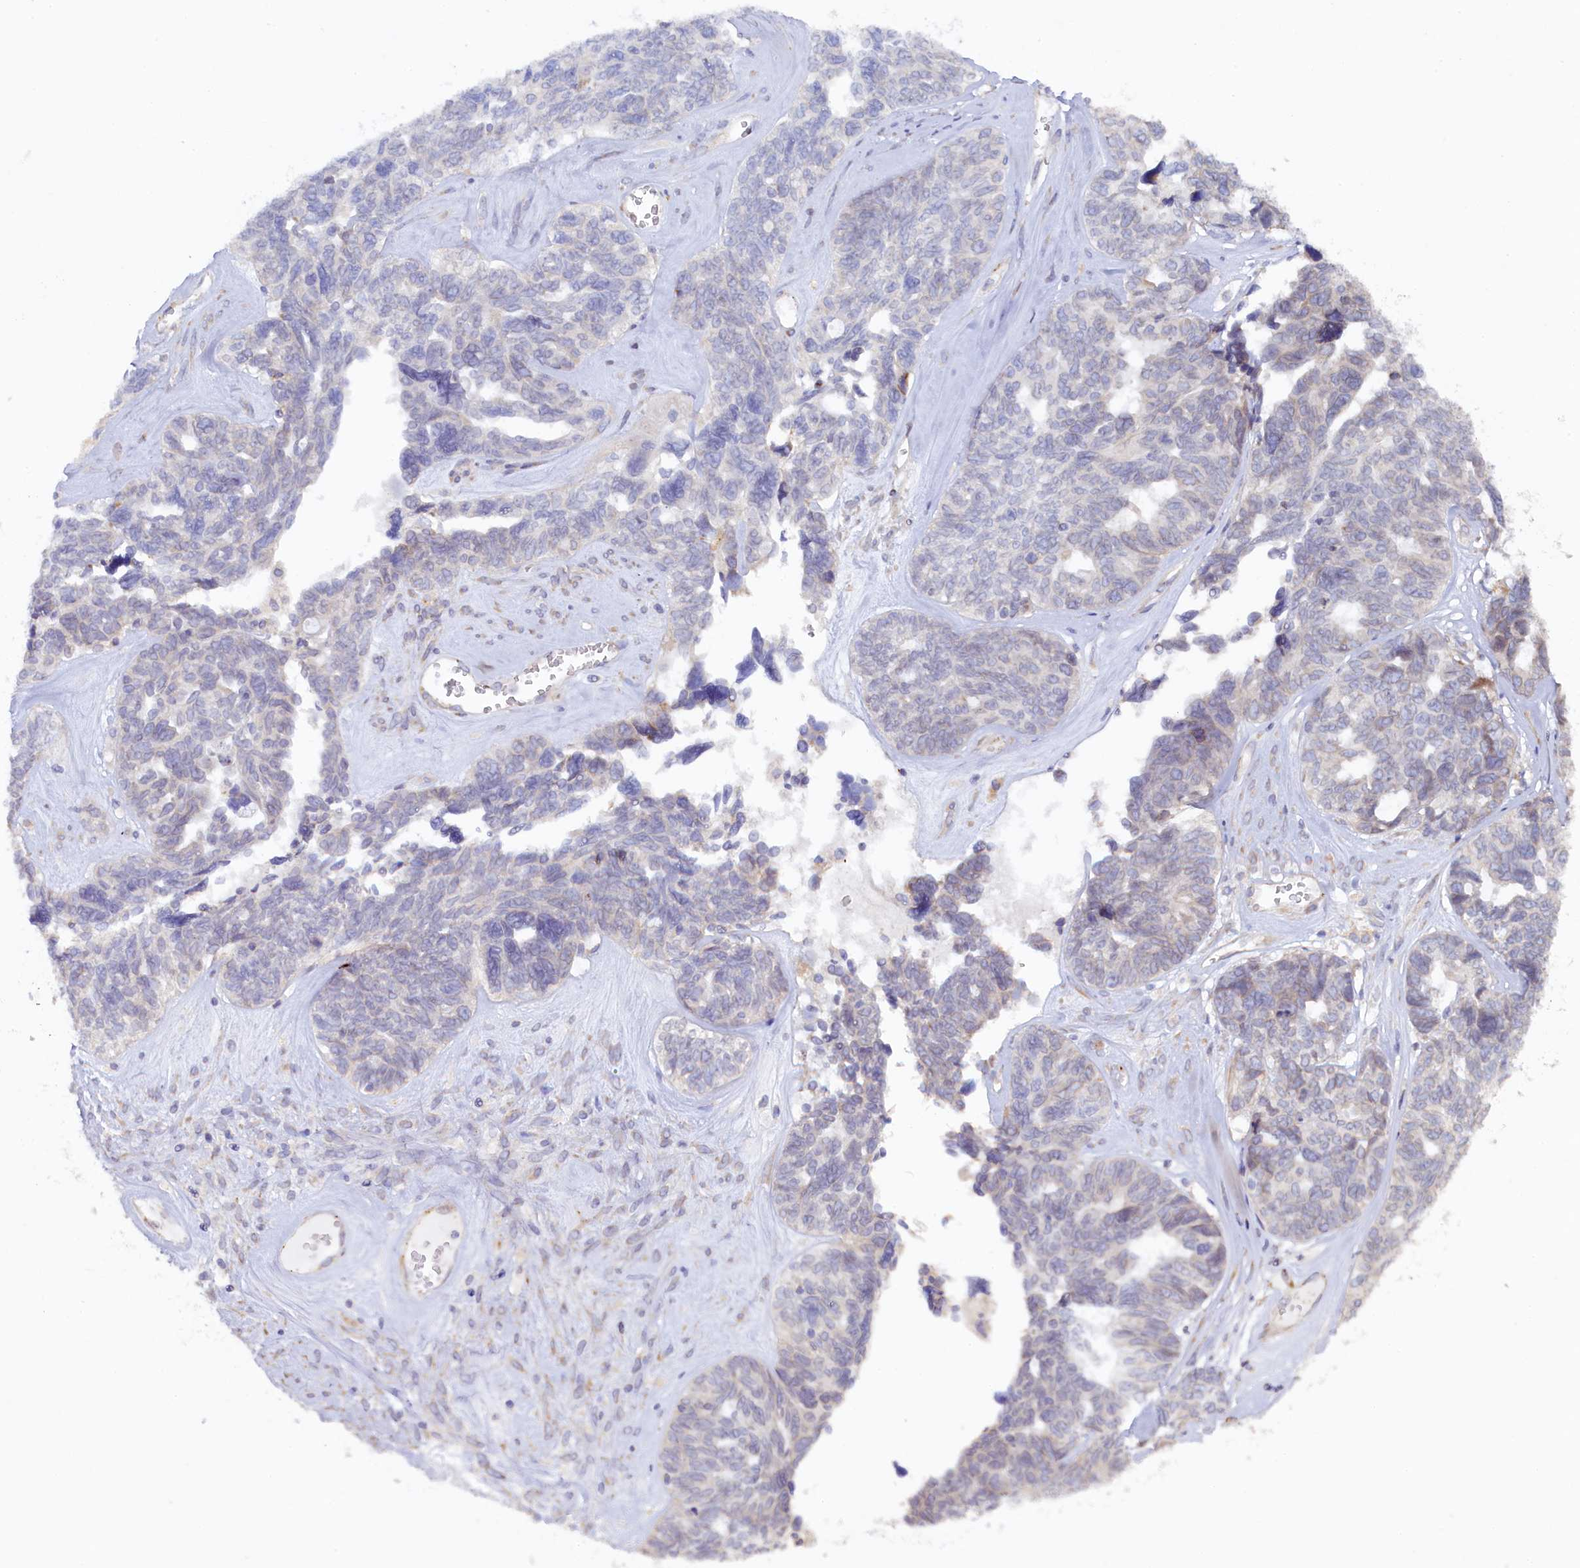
{"staining": {"intensity": "negative", "quantity": "none", "location": "none"}, "tissue": "ovarian cancer", "cell_type": "Tumor cells", "image_type": "cancer", "snomed": [{"axis": "morphology", "description": "Cystadenocarcinoma, serous, NOS"}, {"axis": "topography", "description": "Ovary"}], "caption": "High magnification brightfield microscopy of ovarian cancer stained with DAB (3,3'-diaminobenzidine) (brown) and counterstained with hematoxylin (blue): tumor cells show no significant expression.", "gene": "POGLUT3", "patient": {"sex": "female", "age": 79}}